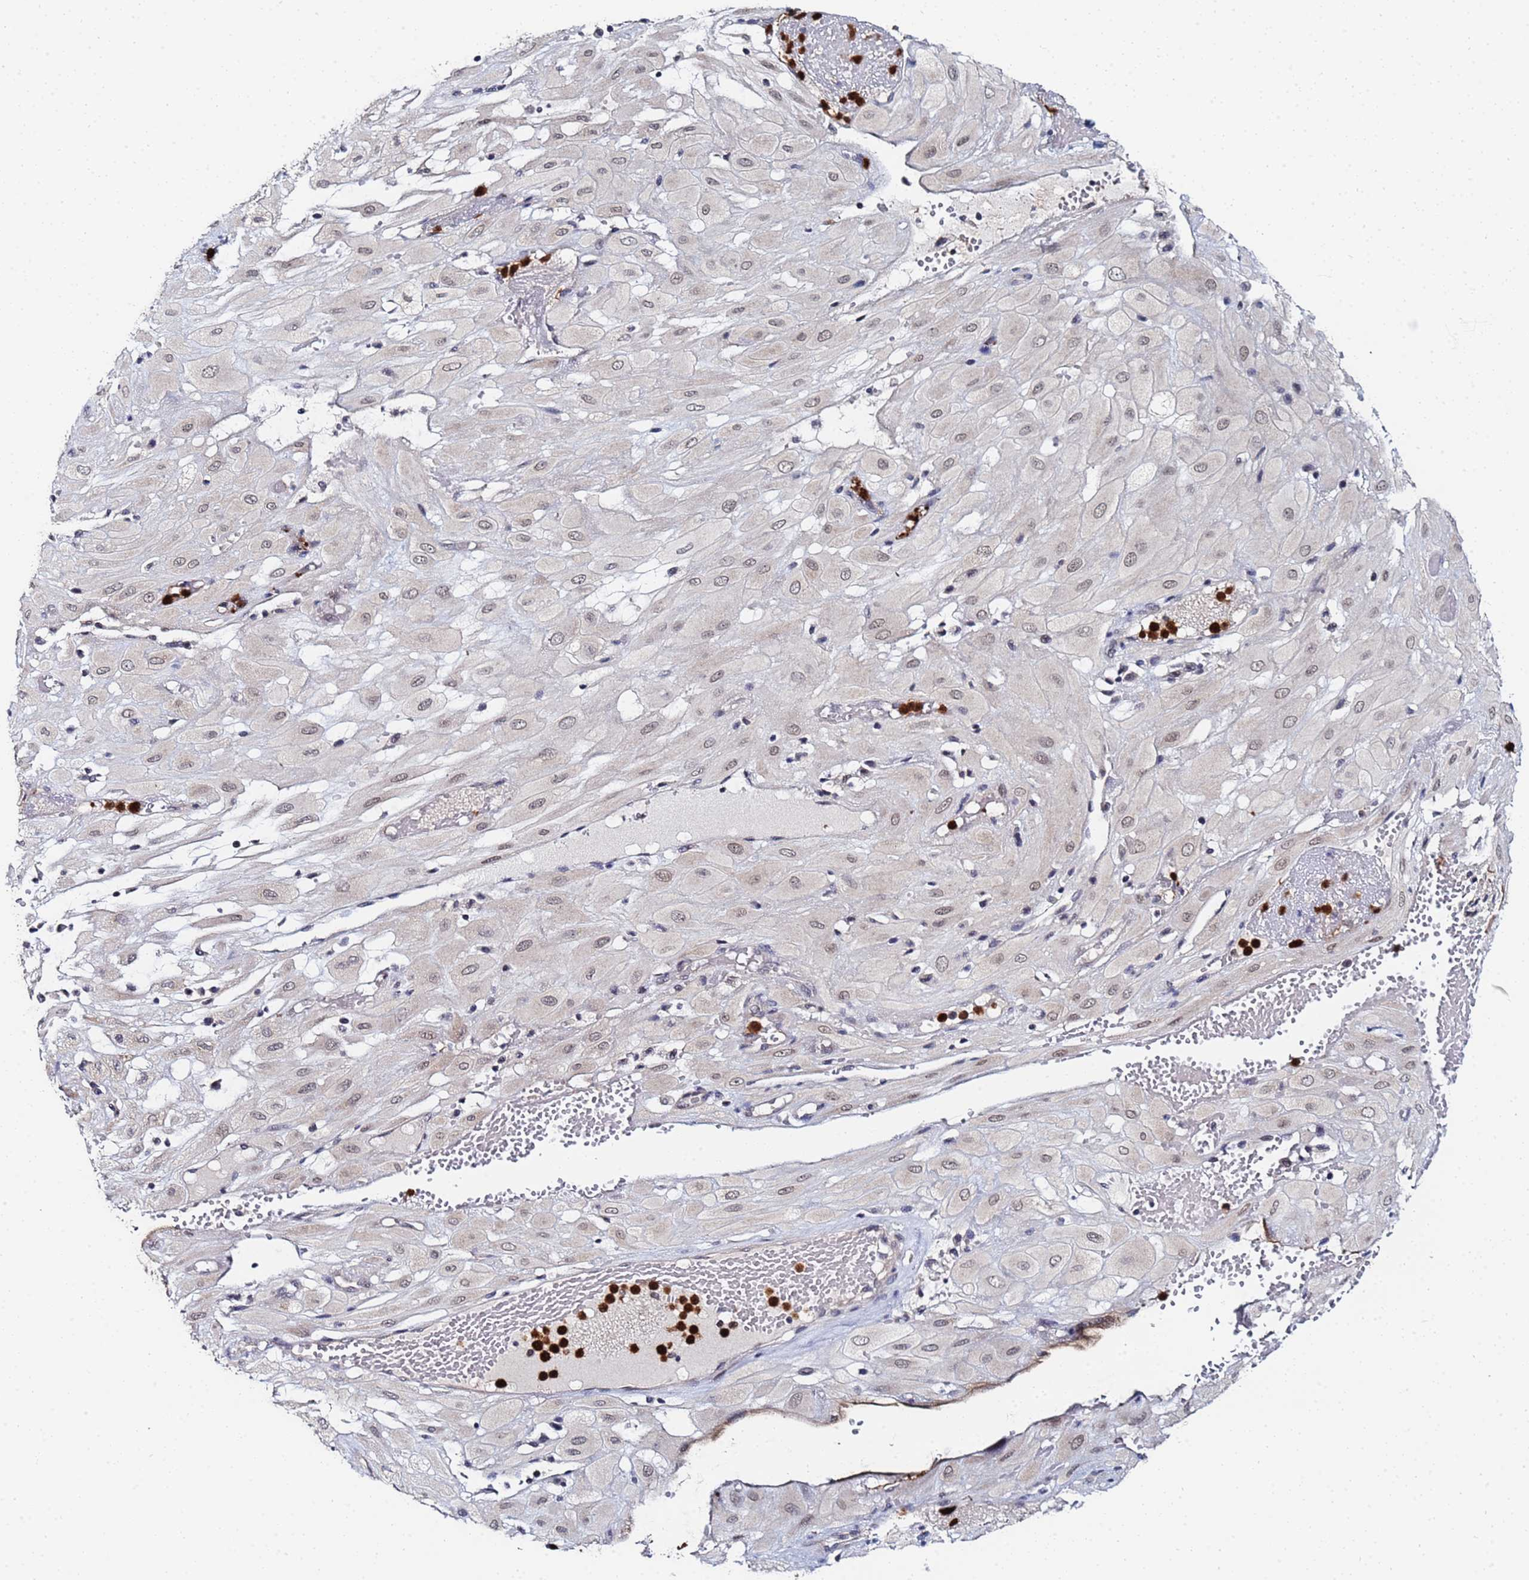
{"staining": {"intensity": "weak", "quantity": ">75%", "location": "nuclear"}, "tissue": "cervical cancer", "cell_type": "Tumor cells", "image_type": "cancer", "snomed": [{"axis": "morphology", "description": "Squamous cell carcinoma, NOS"}, {"axis": "topography", "description": "Cervix"}], "caption": "Brown immunohistochemical staining in cervical cancer (squamous cell carcinoma) demonstrates weak nuclear positivity in about >75% of tumor cells.", "gene": "MTCL1", "patient": {"sex": "female", "age": 36}}